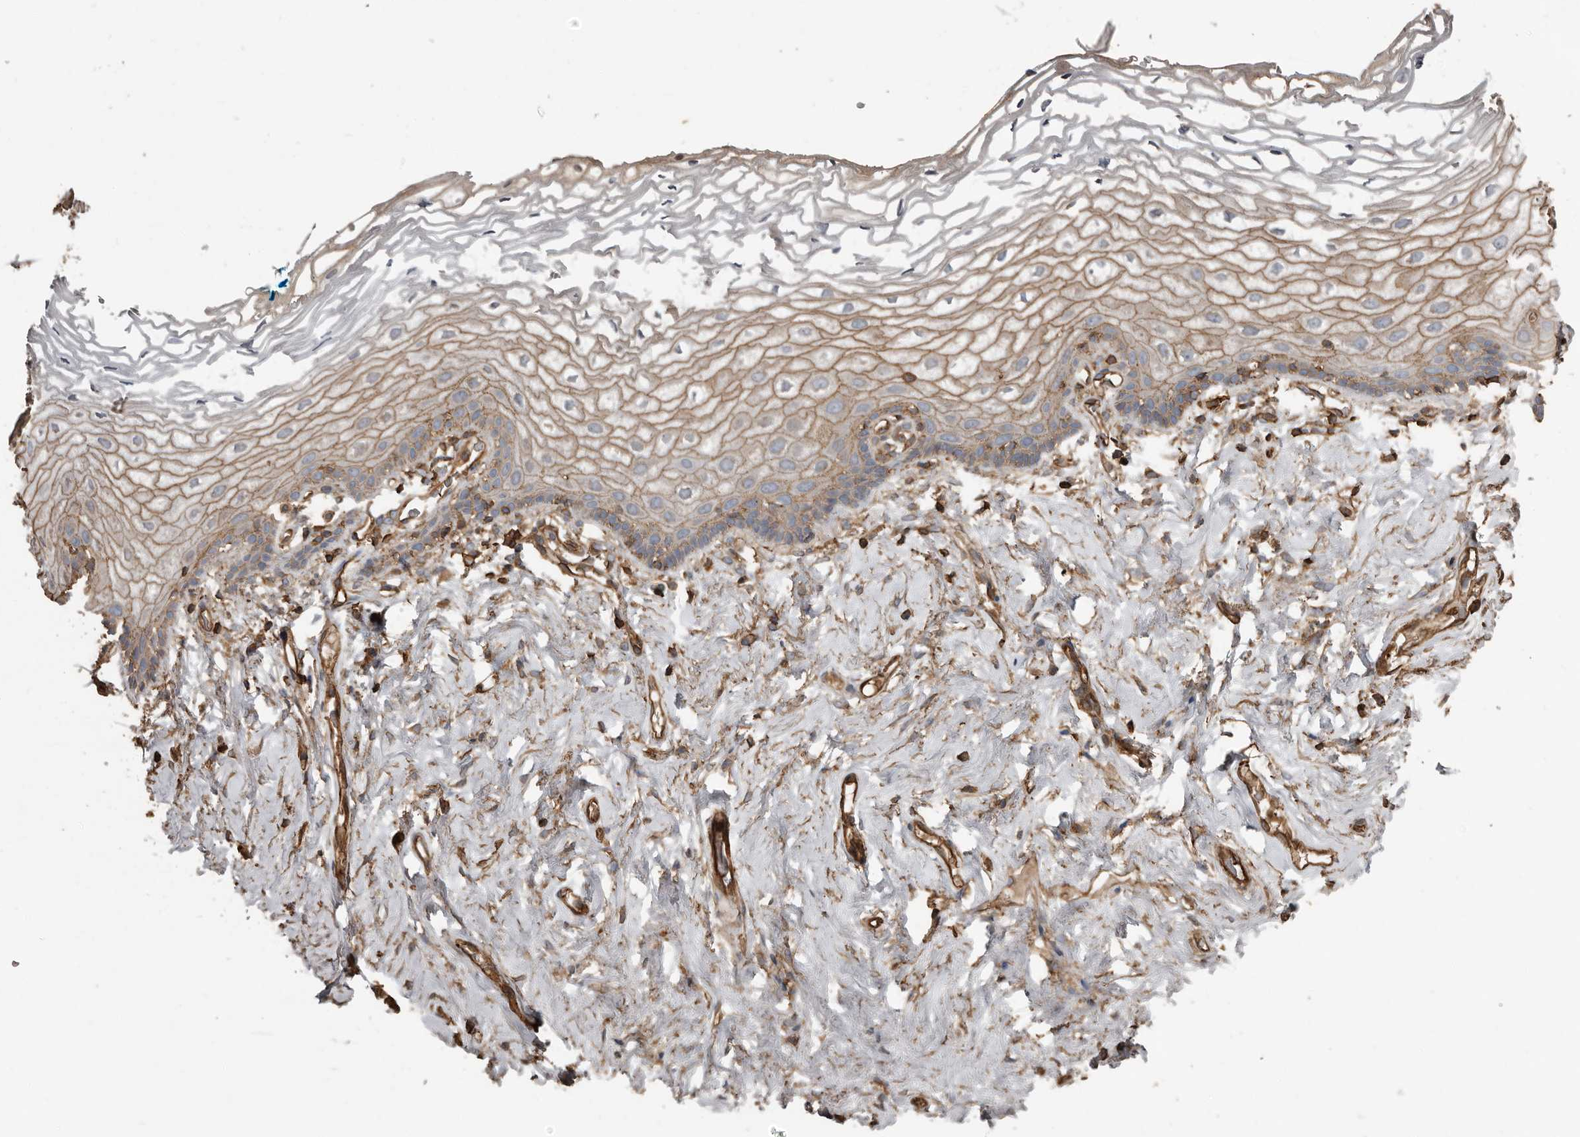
{"staining": {"intensity": "moderate", "quantity": "25%-75%", "location": "cytoplasmic/membranous"}, "tissue": "vagina", "cell_type": "Squamous epithelial cells", "image_type": "normal", "snomed": [{"axis": "morphology", "description": "Normal tissue, NOS"}, {"axis": "morphology", "description": "Adenocarcinoma, NOS"}, {"axis": "topography", "description": "Rectum"}, {"axis": "topography", "description": "Vagina"}], "caption": "The image reveals immunohistochemical staining of benign vagina. There is moderate cytoplasmic/membranous expression is present in about 25%-75% of squamous epithelial cells.", "gene": "DENND6B", "patient": {"sex": "female", "age": 71}}